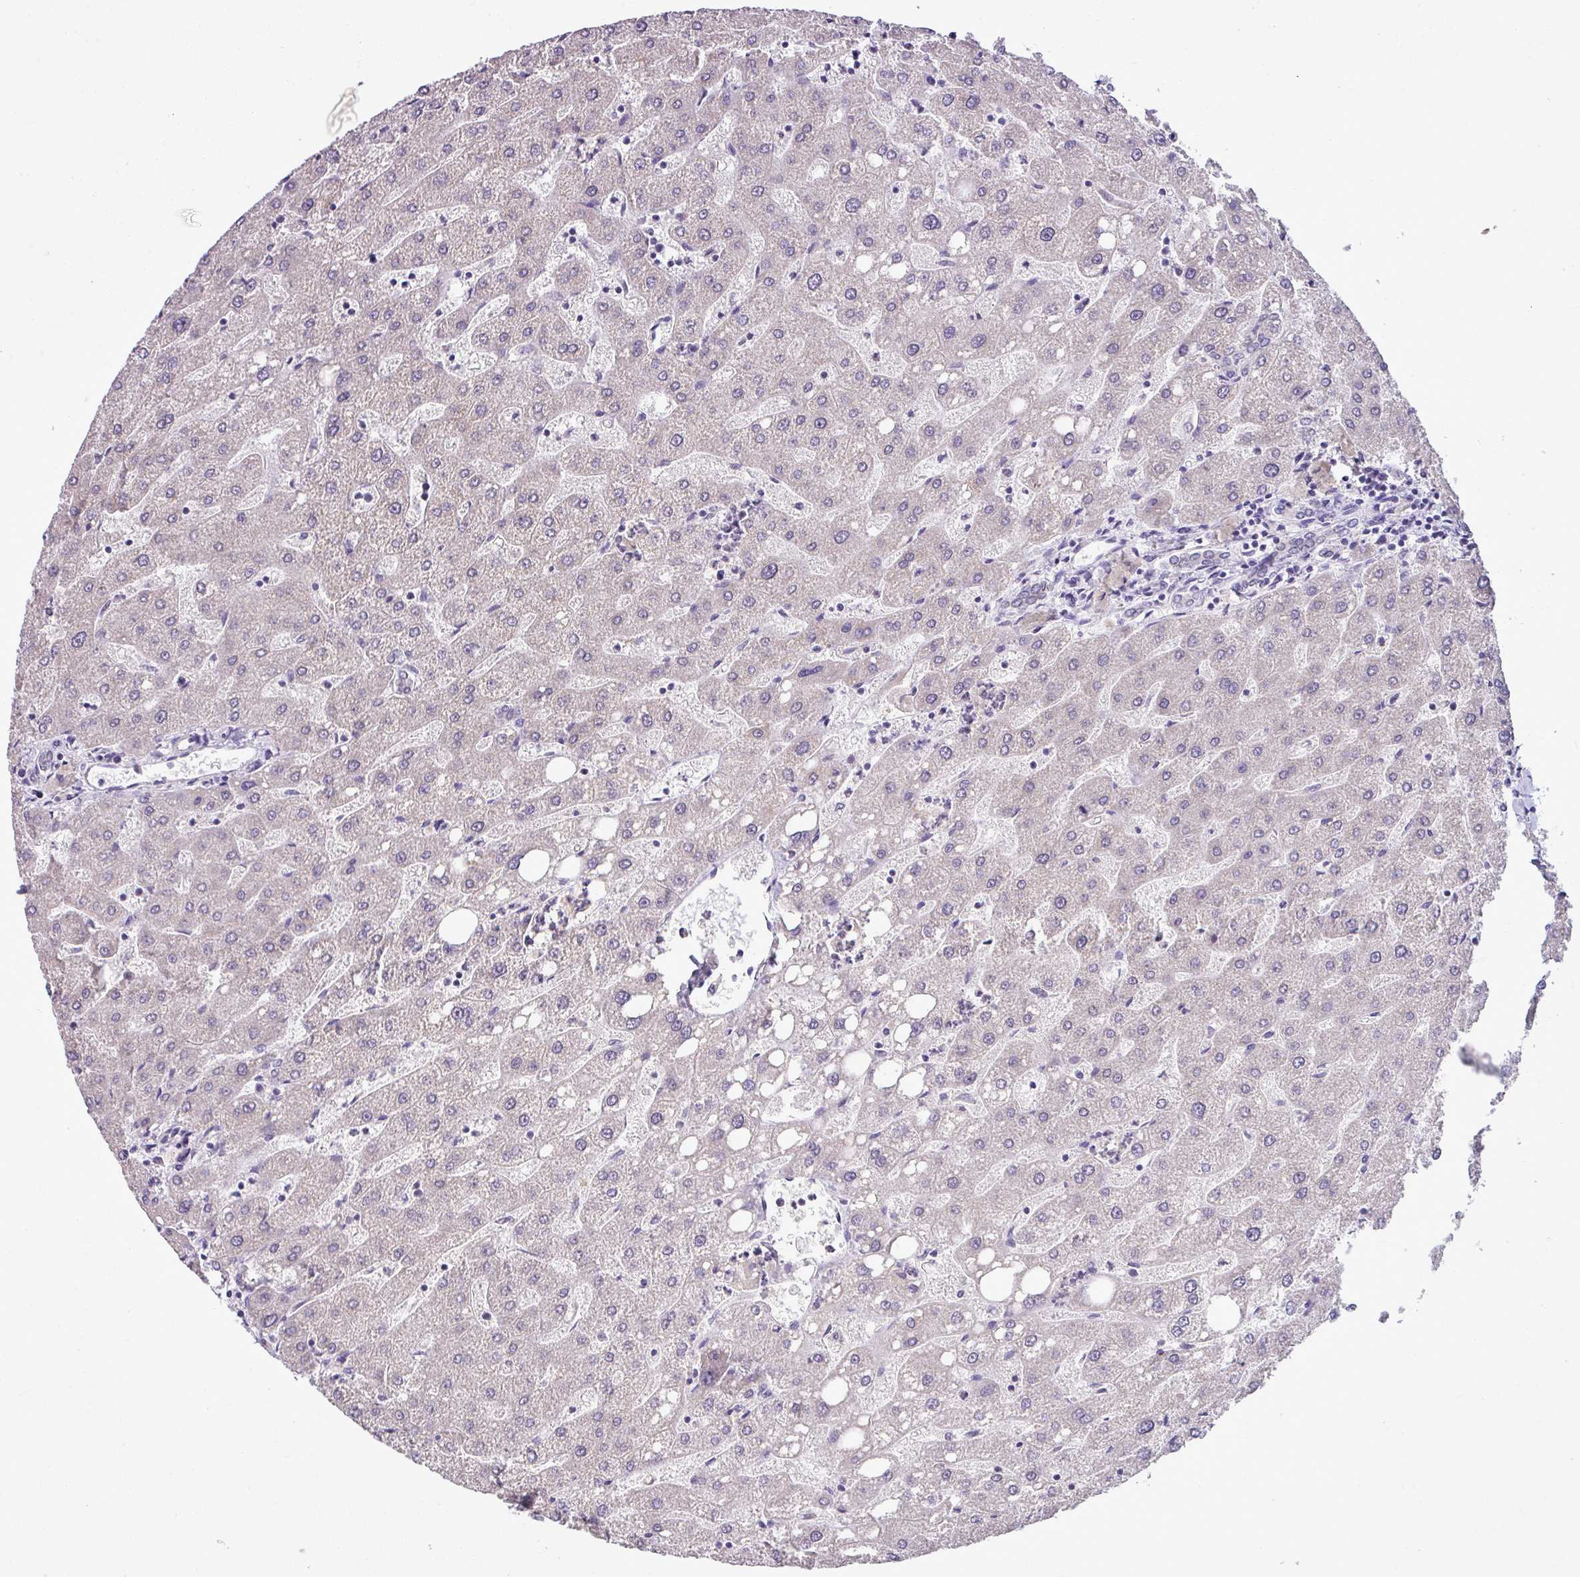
{"staining": {"intensity": "negative", "quantity": "none", "location": "none"}, "tissue": "liver", "cell_type": "Cholangiocytes", "image_type": "normal", "snomed": [{"axis": "morphology", "description": "Normal tissue, NOS"}, {"axis": "topography", "description": "Liver"}], "caption": "This is a histopathology image of IHC staining of normal liver, which shows no expression in cholangiocytes.", "gene": "ALDH2", "patient": {"sex": "male", "age": 67}}